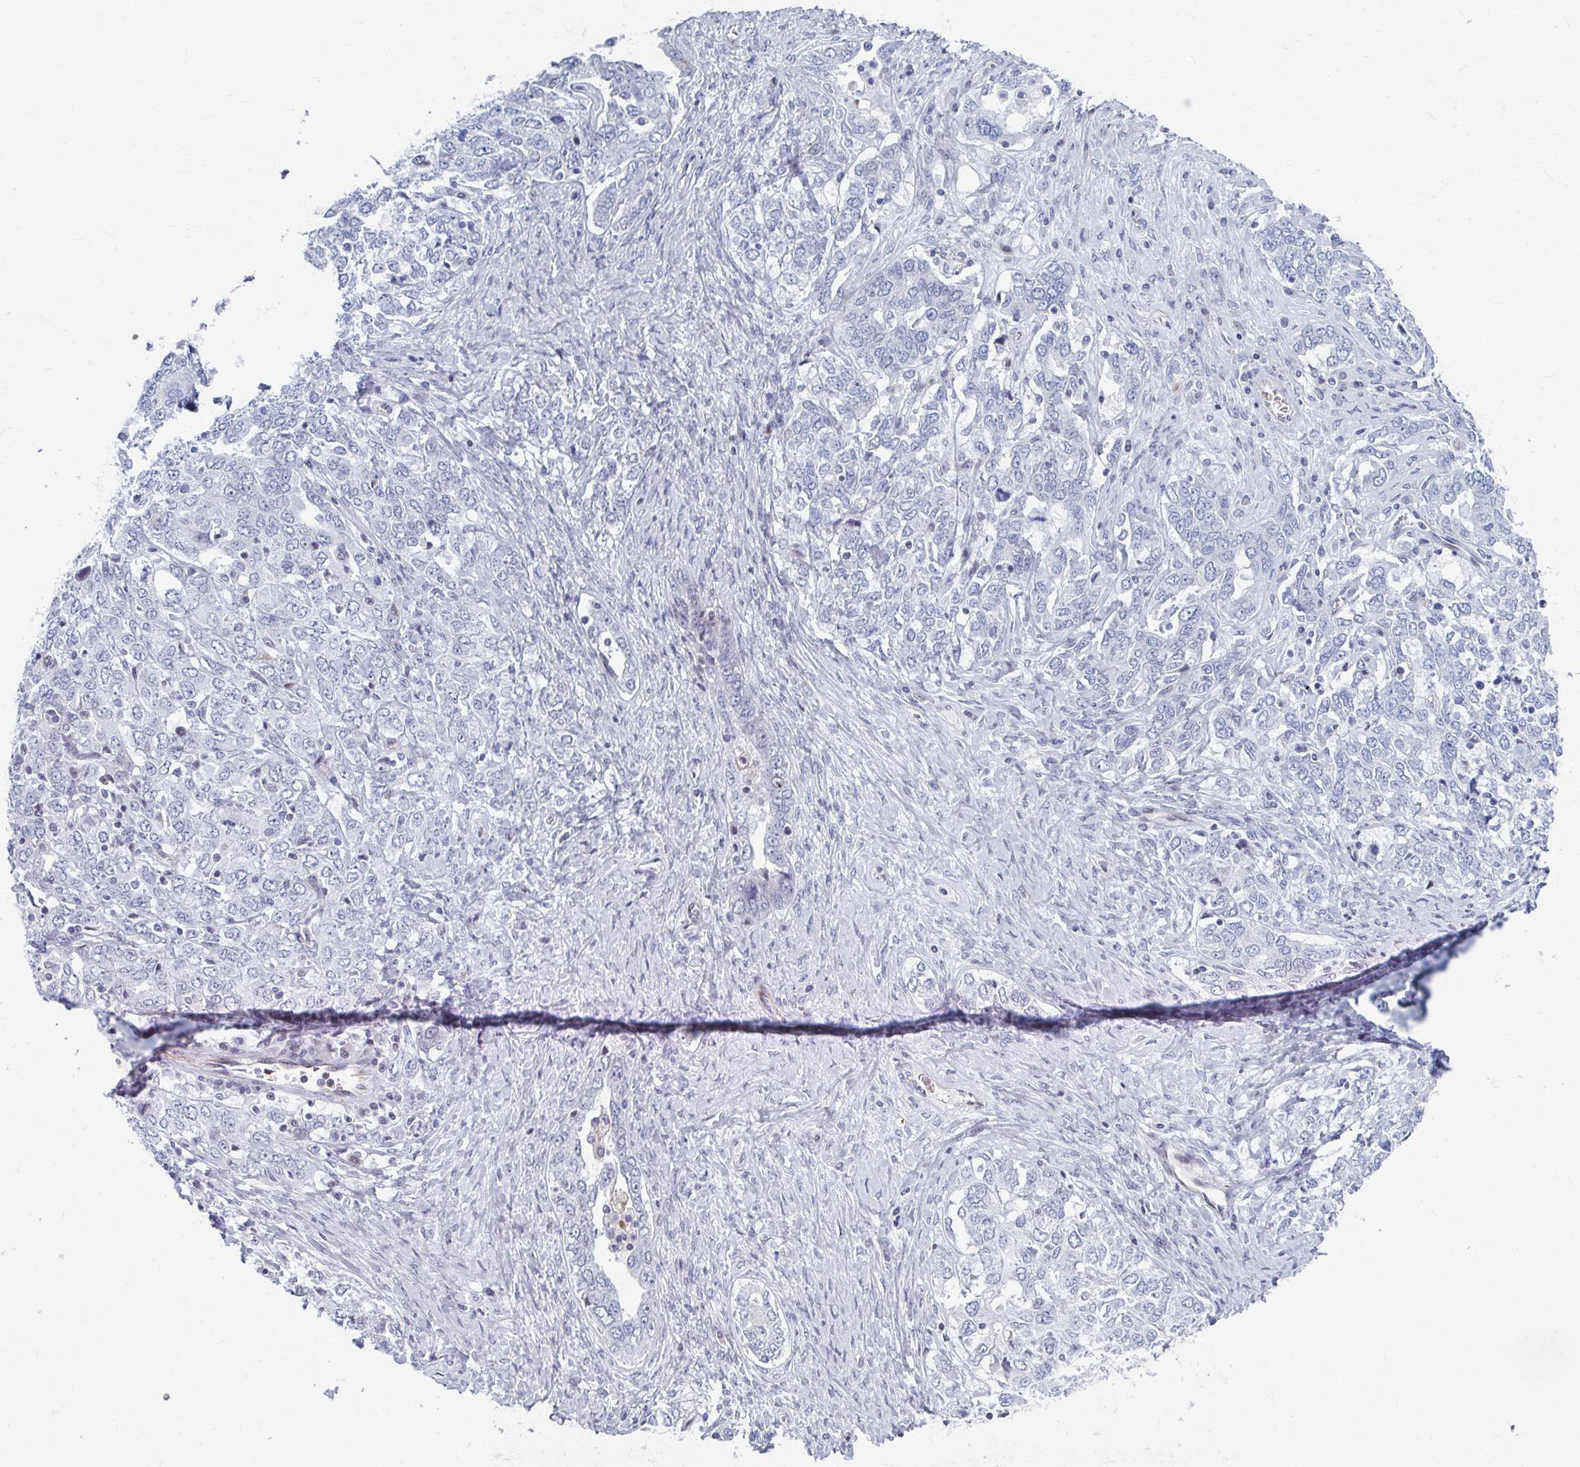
{"staining": {"intensity": "negative", "quantity": "none", "location": "none"}, "tissue": "ovarian cancer", "cell_type": "Tumor cells", "image_type": "cancer", "snomed": [{"axis": "morphology", "description": "Carcinoma, endometroid"}, {"axis": "topography", "description": "Ovary"}], "caption": "Tumor cells show no significant protein expression in ovarian endometroid carcinoma. Nuclei are stained in blue.", "gene": "ABHD16B", "patient": {"sex": "female", "age": 62}}